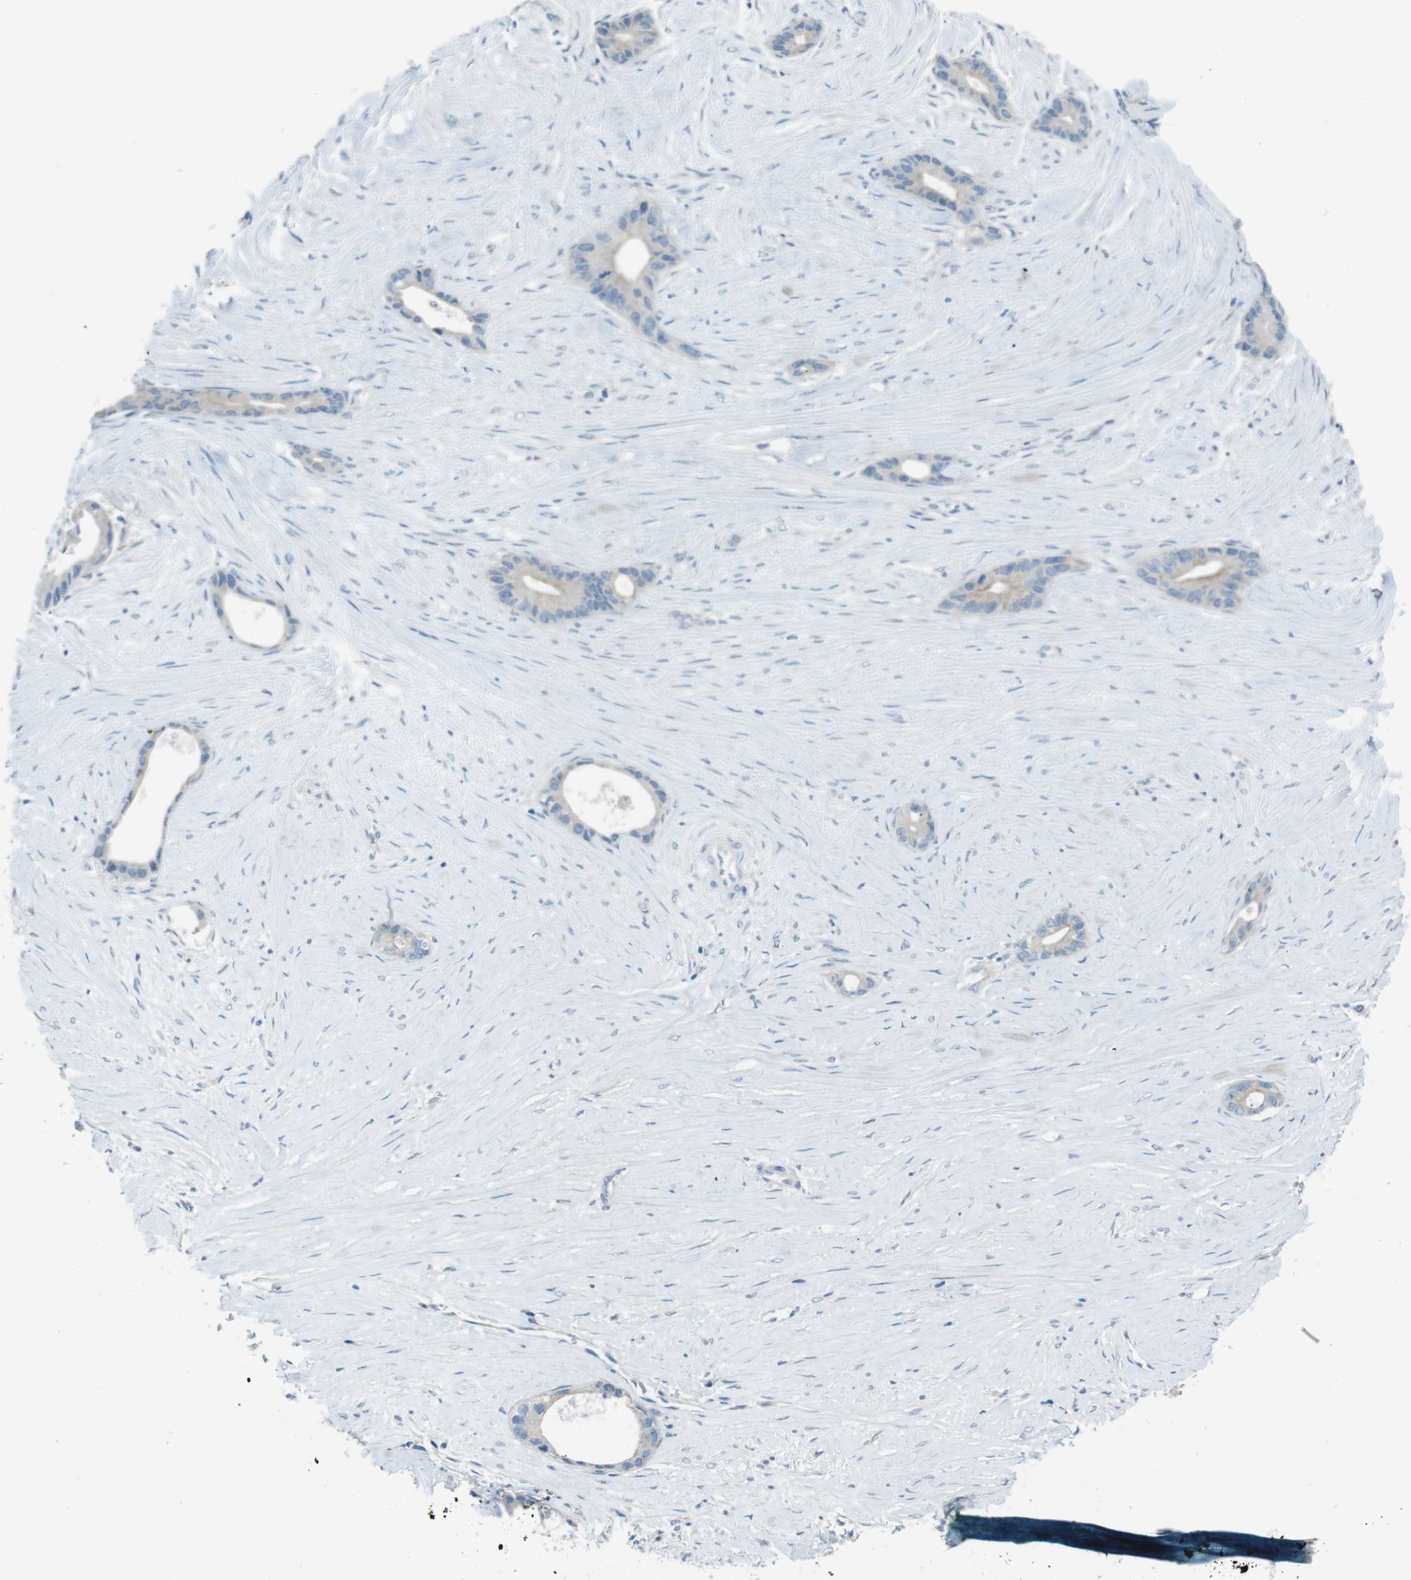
{"staining": {"intensity": "negative", "quantity": "none", "location": "none"}, "tissue": "liver cancer", "cell_type": "Tumor cells", "image_type": "cancer", "snomed": [{"axis": "morphology", "description": "Cholangiocarcinoma"}, {"axis": "topography", "description": "Liver"}], "caption": "High power microscopy photomicrograph of an immunohistochemistry micrograph of cholangiocarcinoma (liver), revealing no significant staining in tumor cells.", "gene": "ENTPD7", "patient": {"sex": "female", "age": 61}}